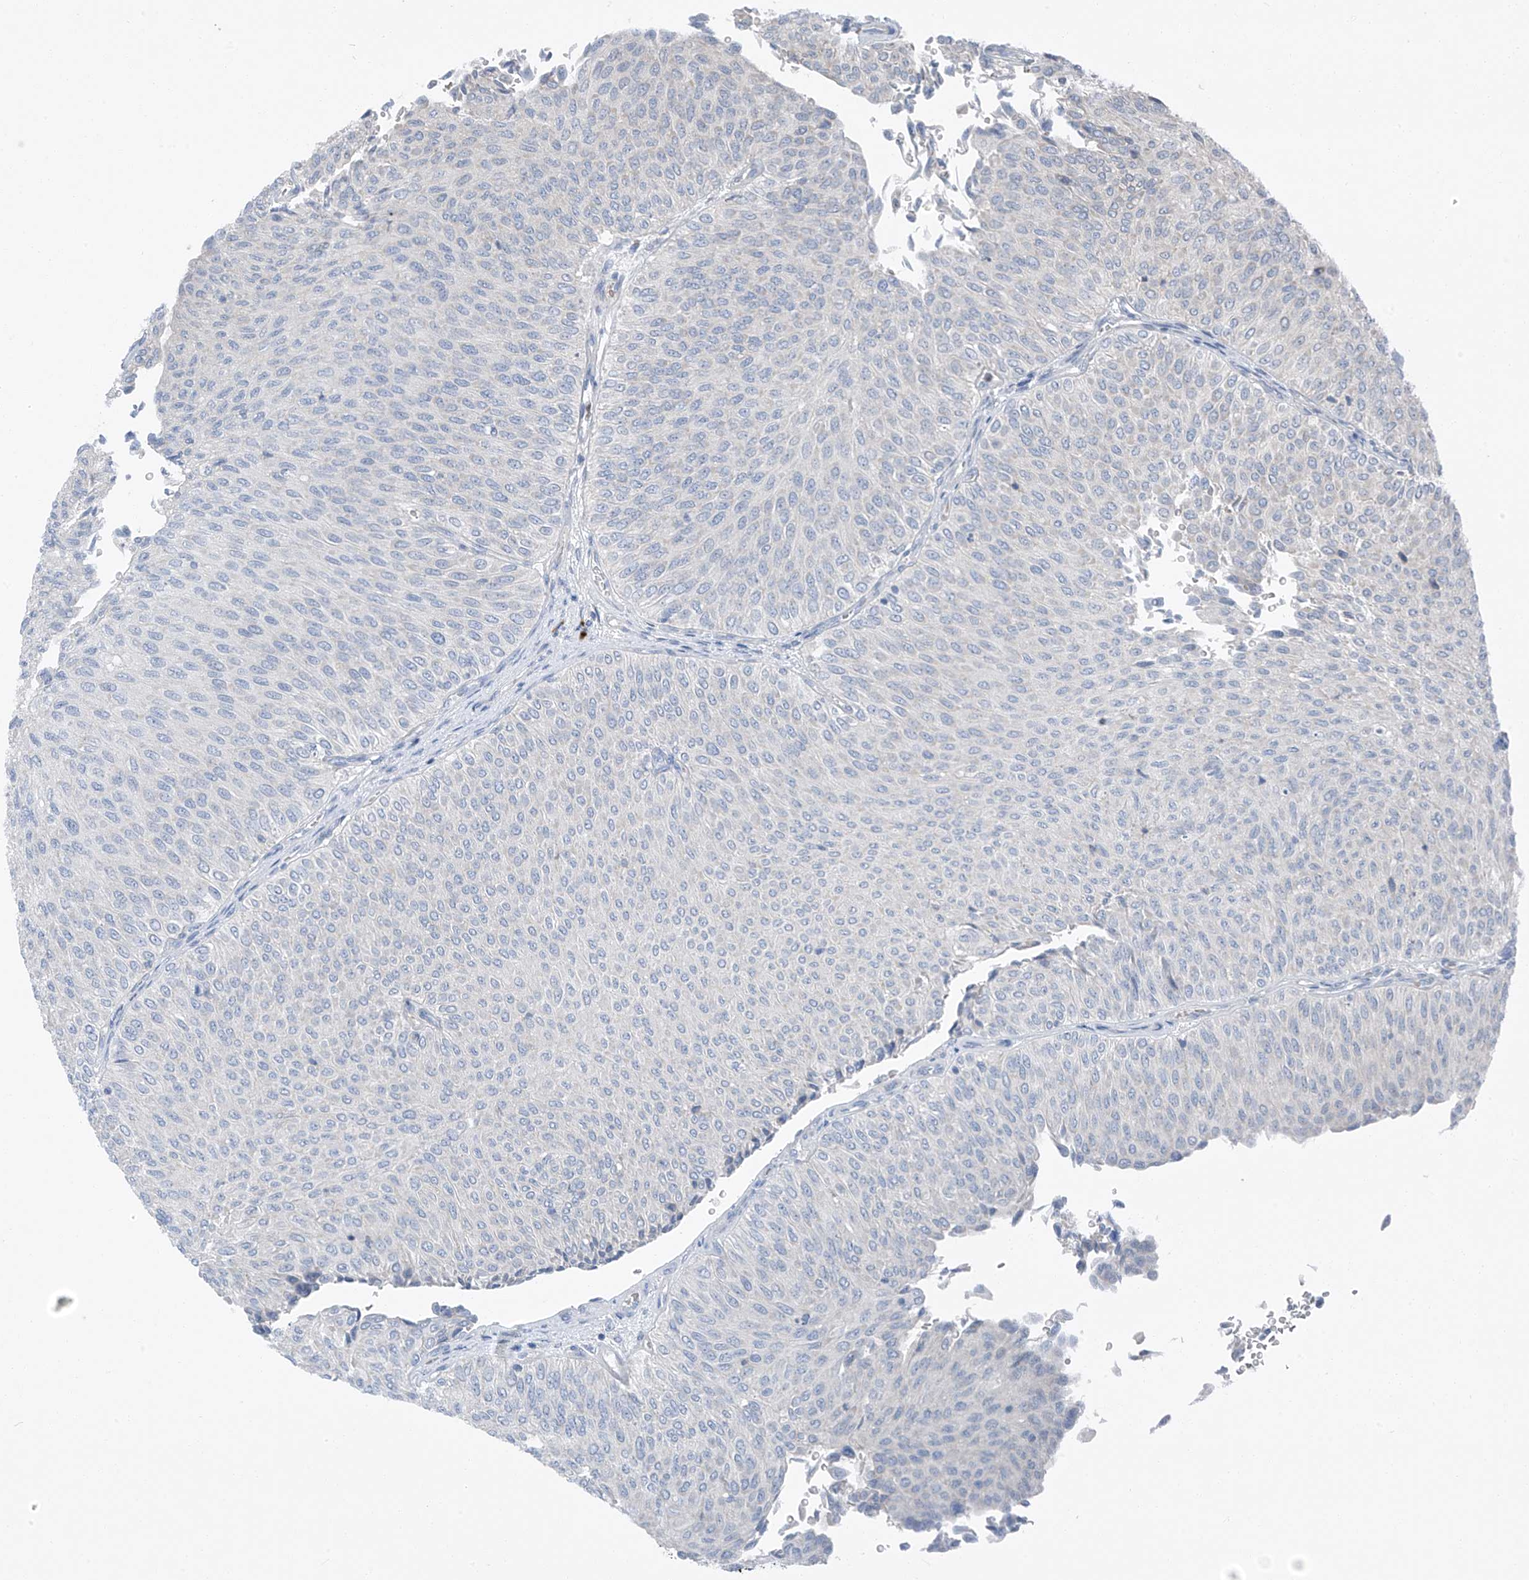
{"staining": {"intensity": "negative", "quantity": "none", "location": "none"}, "tissue": "urothelial cancer", "cell_type": "Tumor cells", "image_type": "cancer", "snomed": [{"axis": "morphology", "description": "Urothelial carcinoma, Low grade"}, {"axis": "topography", "description": "Urinary bladder"}], "caption": "Immunohistochemistry (IHC) of urothelial cancer exhibits no expression in tumor cells.", "gene": "CHMP2B", "patient": {"sex": "male", "age": 78}}